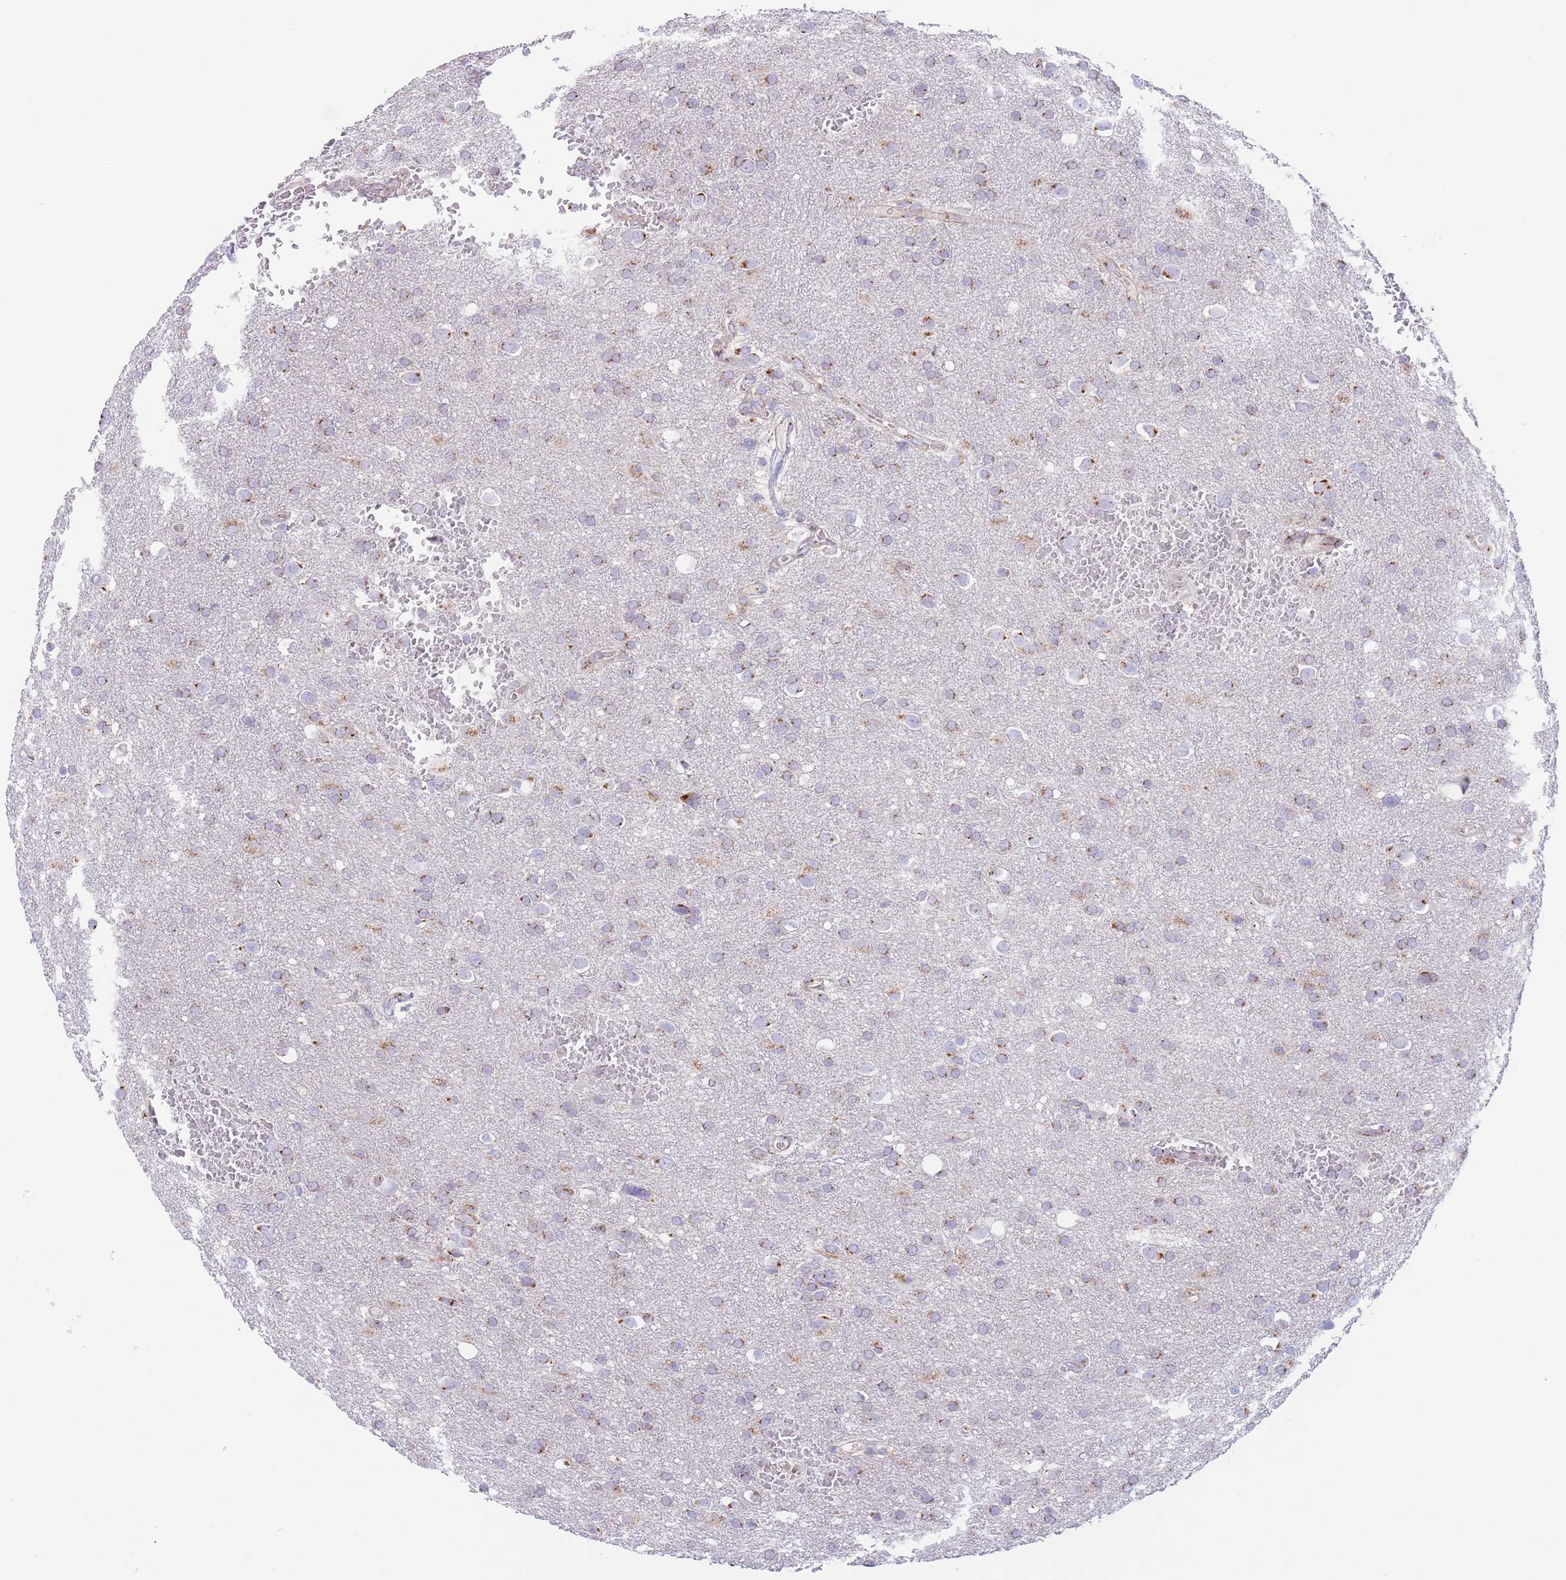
{"staining": {"intensity": "moderate", "quantity": "25%-75%", "location": "cytoplasmic/membranous"}, "tissue": "glioma", "cell_type": "Tumor cells", "image_type": "cancer", "snomed": [{"axis": "morphology", "description": "Glioma, malignant, Low grade"}, {"axis": "topography", "description": "Brain"}], "caption": "Human malignant low-grade glioma stained with a brown dye displays moderate cytoplasmic/membranous positive staining in about 25%-75% of tumor cells.", "gene": "MPND", "patient": {"sex": "female", "age": 32}}